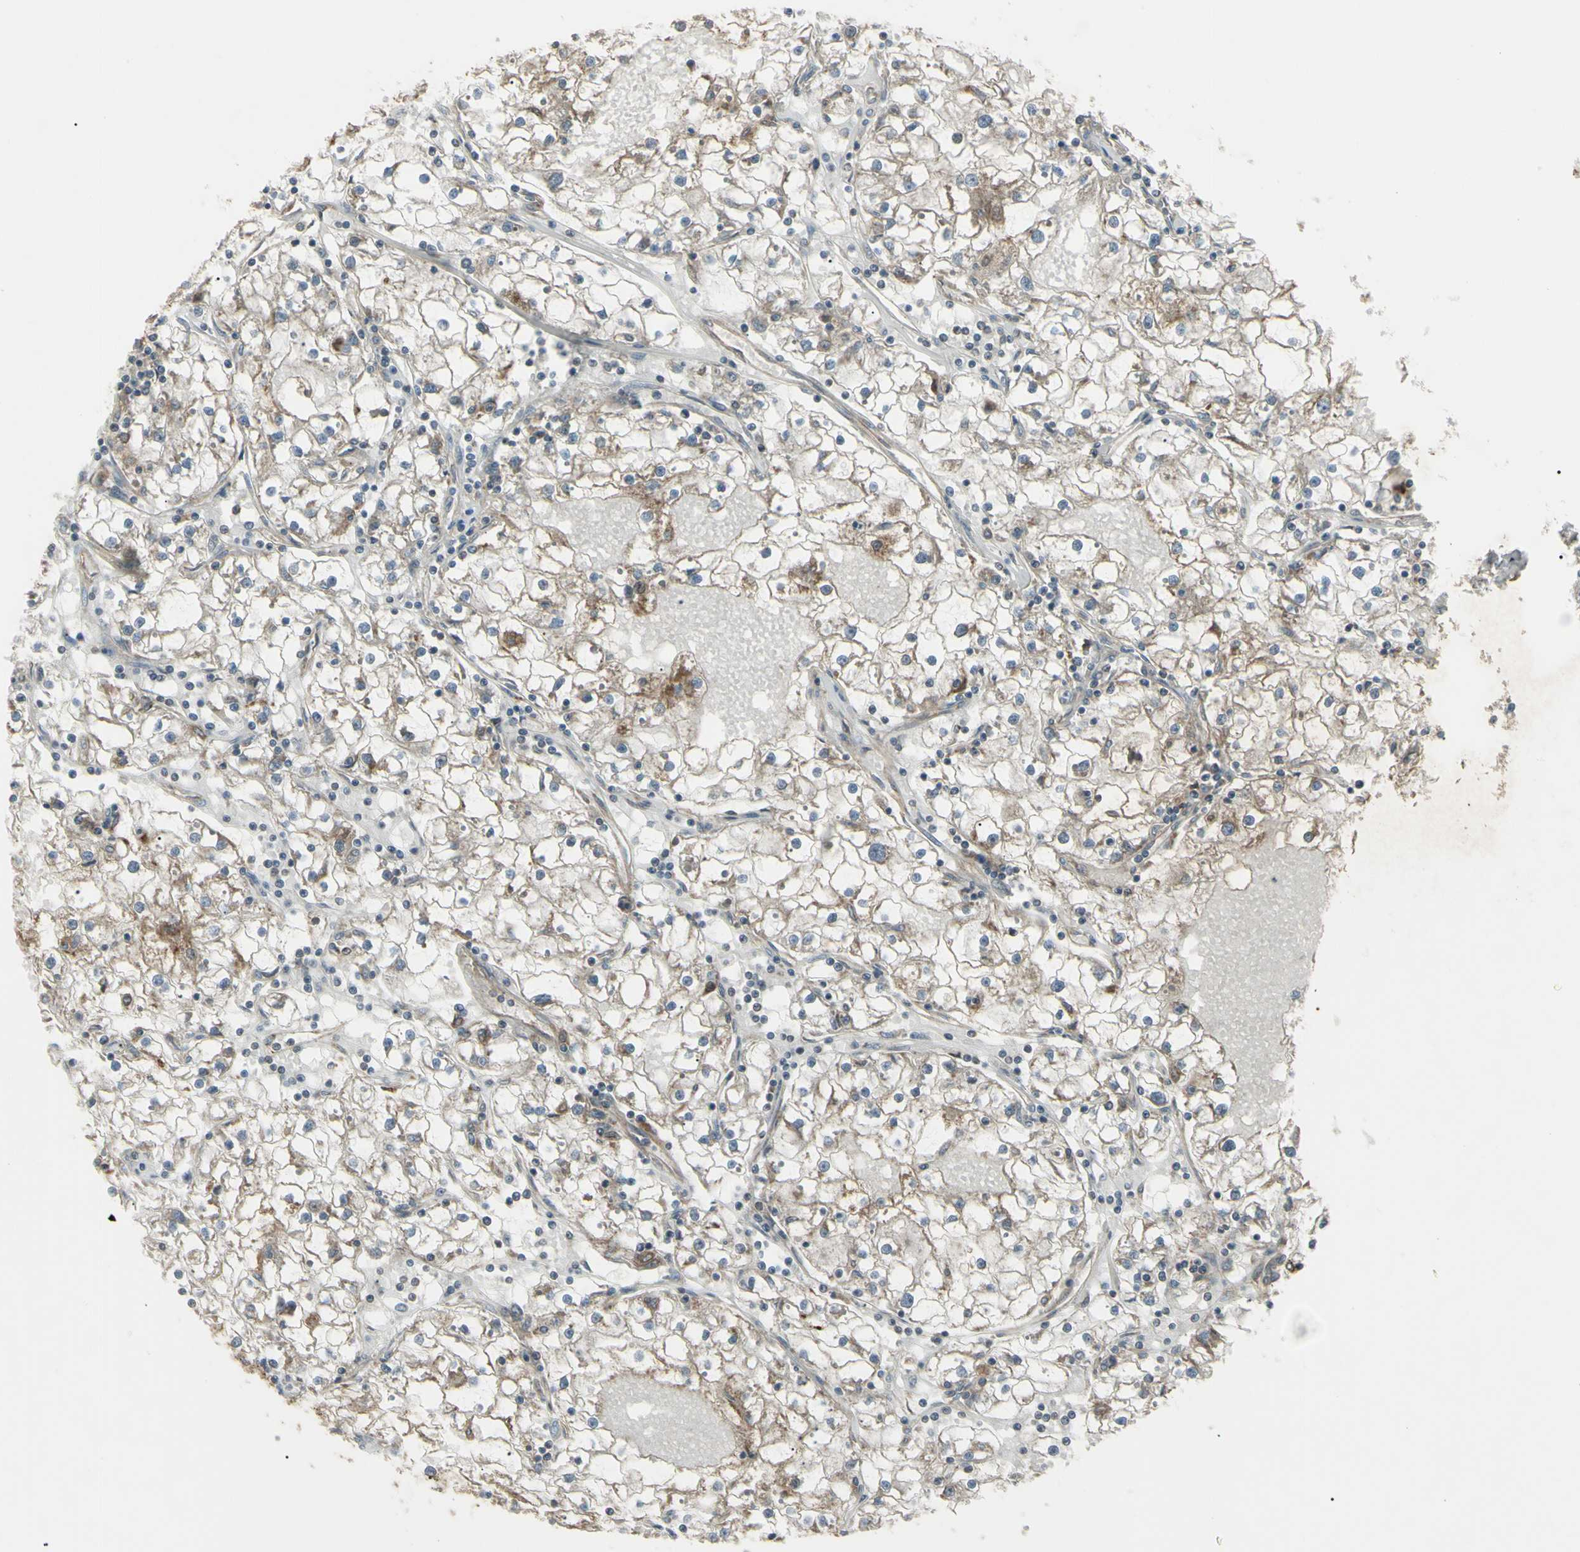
{"staining": {"intensity": "weak", "quantity": "25%-75%", "location": "cytoplasmic/membranous"}, "tissue": "renal cancer", "cell_type": "Tumor cells", "image_type": "cancer", "snomed": [{"axis": "morphology", "description": "Adenocarcinoma, NOS"}, {"axis": "topography", "description": "Kidney"}], "caption": "Human renal adenocarcinoma stained with a brown dye exhibits weak cytoplasmic/membranous positive positivity in approximately 25%-75% of tumor cells.", "gene": "CYB5R1", "patient": {"sex": "male", "age": 56}}